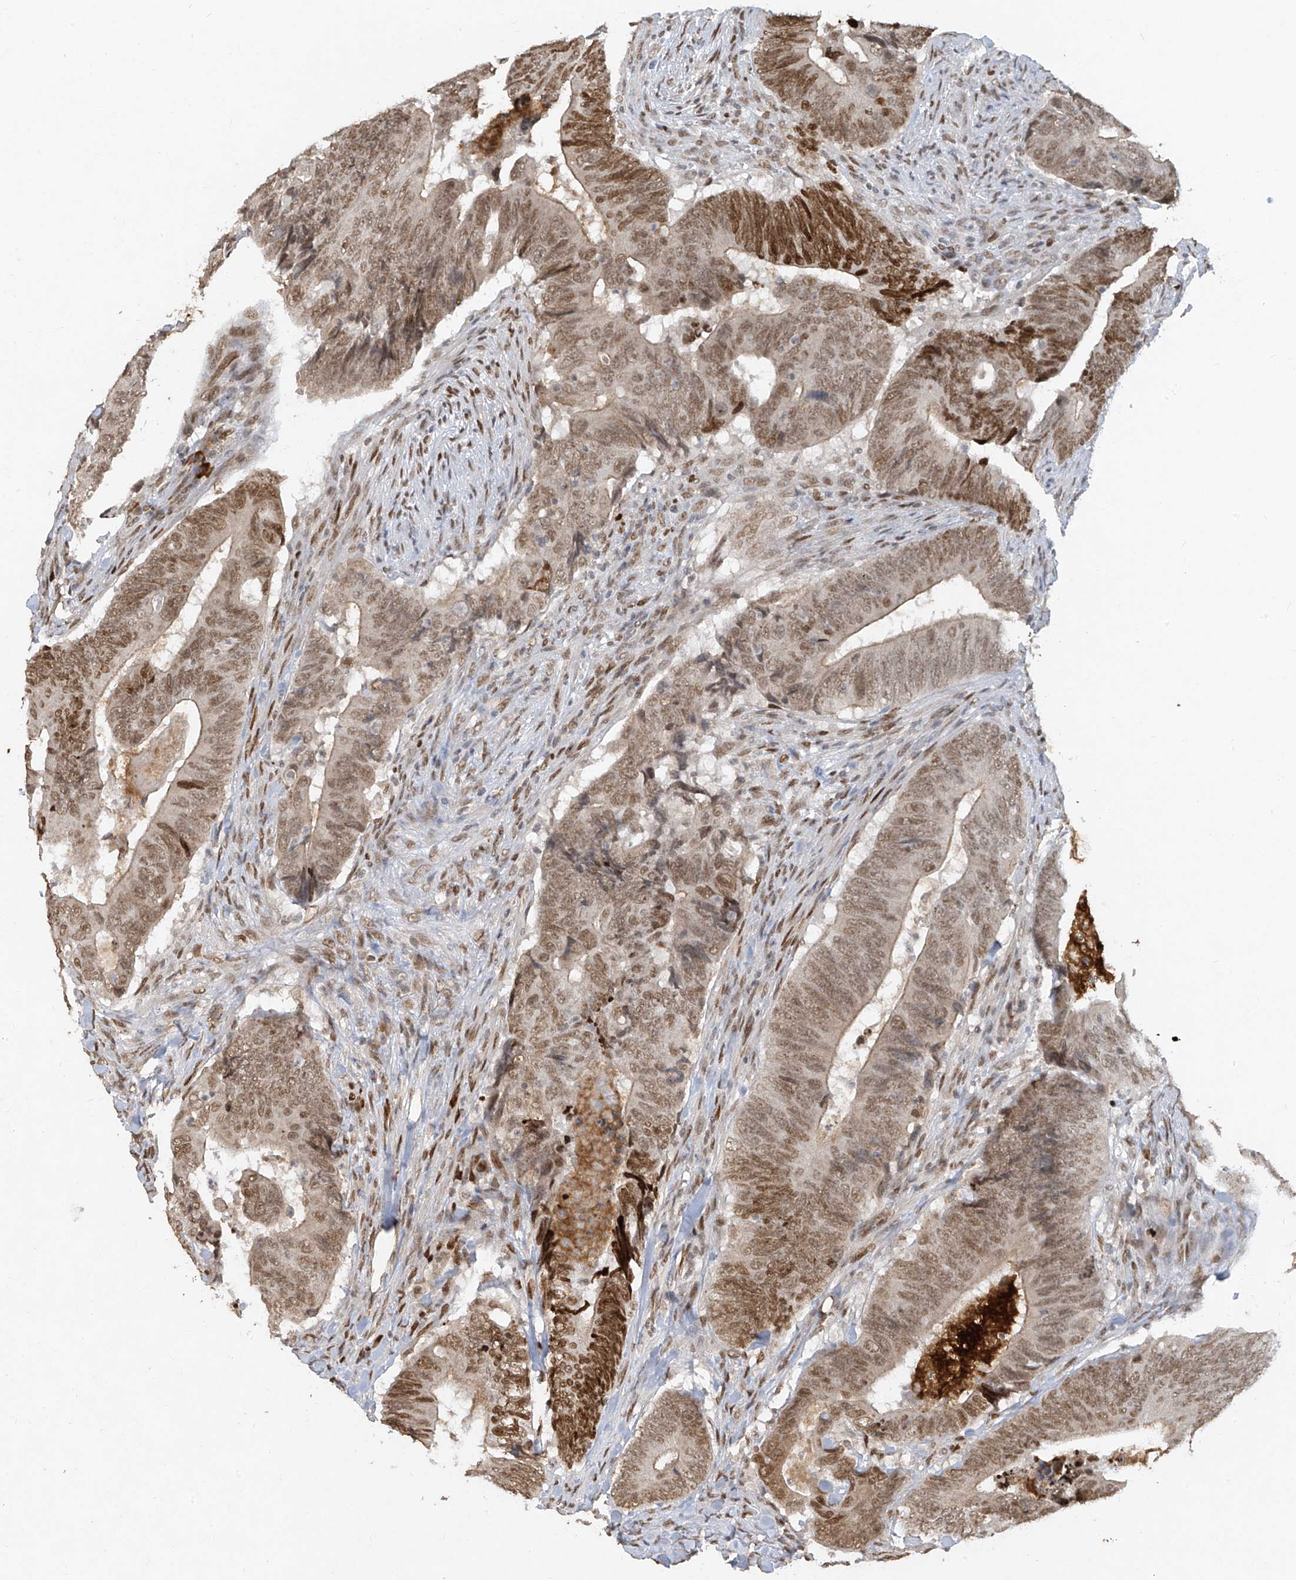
{"staining": {"intensity": "moderate", "quantity": ">75%", "location": "nuclear"}, "tissue": "colorectal cancer", "cell_type": "Tumor cells", "image_type": "cancer", "snomed": [{"axis": "morphology", "description": "Normal tissue, NOS"}, {"axis": "morphology", "description": "Adenocarcinoma, NOS"}, {"axis": "topography", "description": "Colon"}], "caption": "Moderate nuclear positivity for a protein is present in about >75% of tumor cells of colorectal cancer (adenocarcinoma) using immunohistochemistry (IHC).", "gene": "ATRIP", "patient": {"sex": "male", "age": 56}}